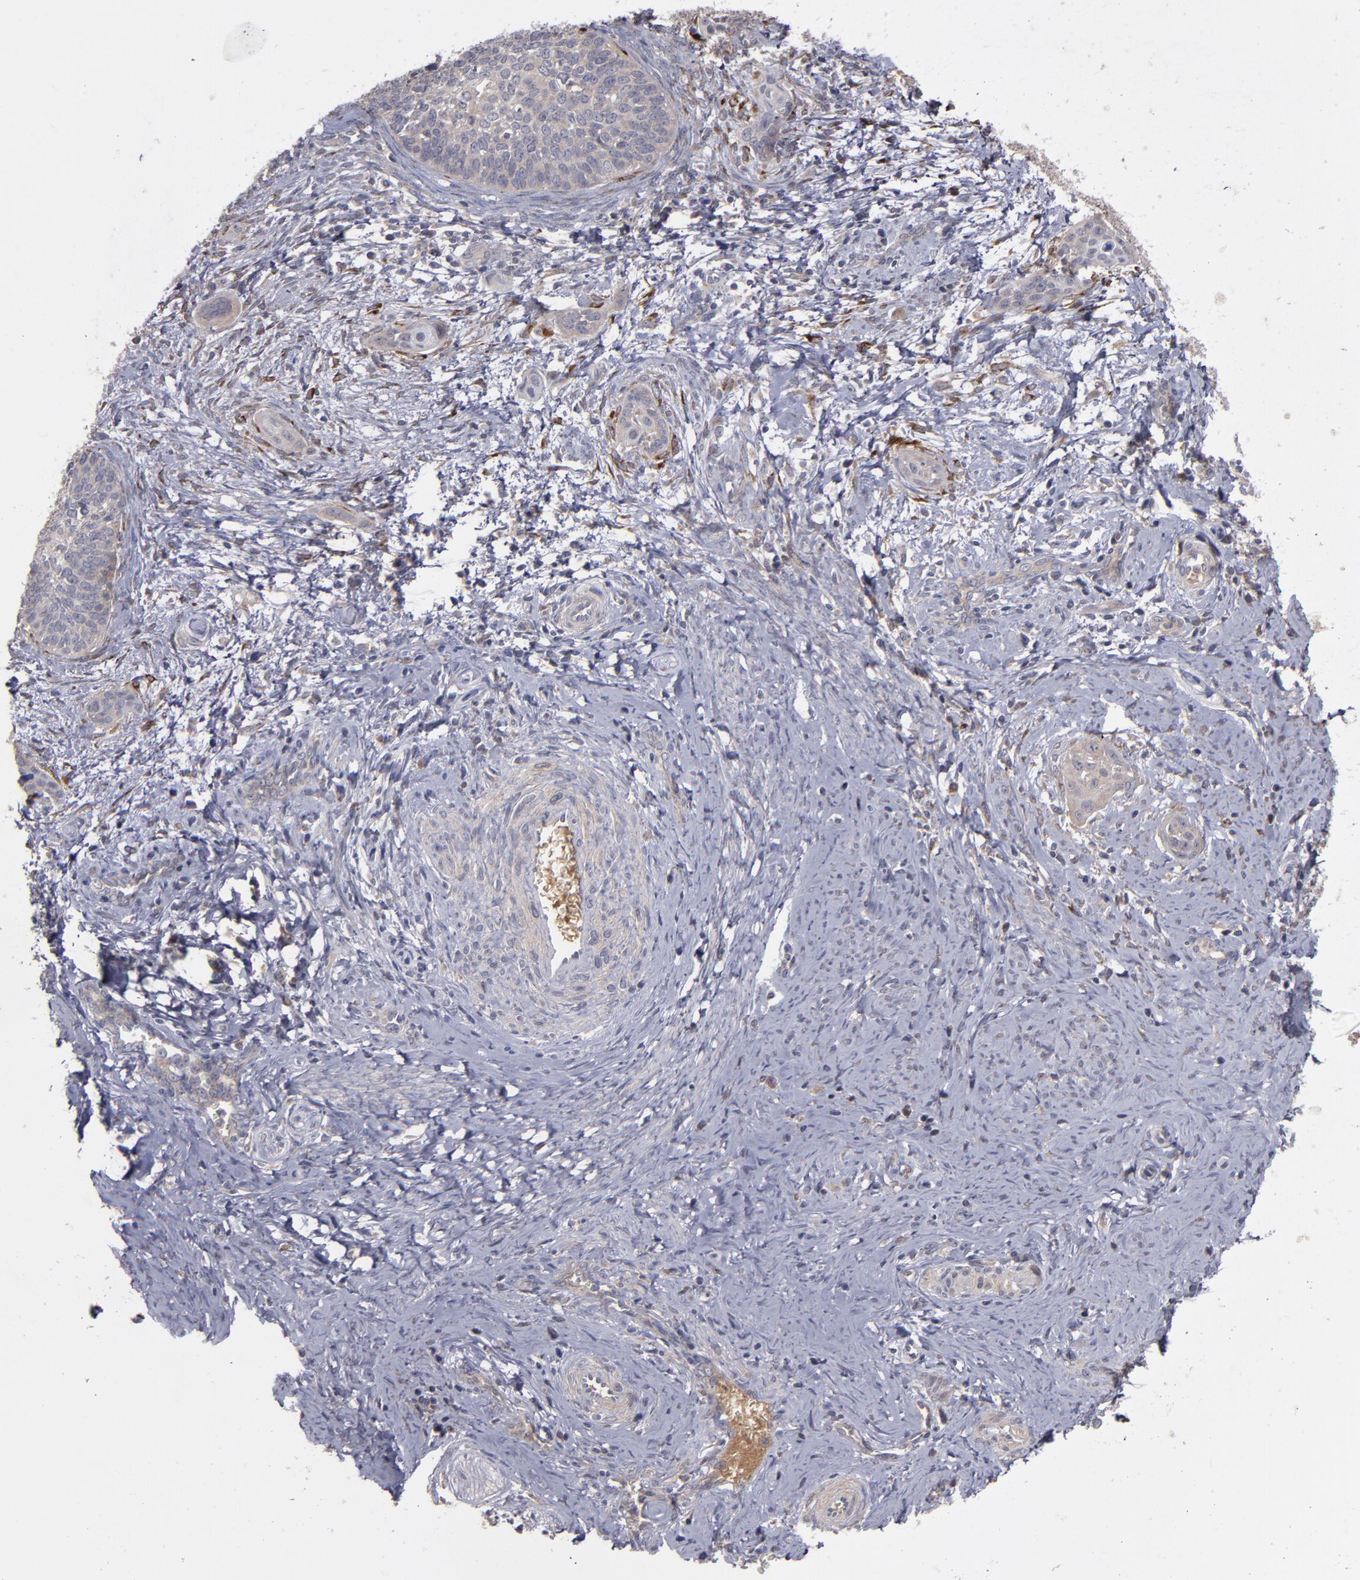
{"staining": {"intensity": "weak", "quantity": "25%-75%", "location": "cytoplasmic/membranous"}, "tissue": "cervical cancer", "cell_type": "Tumor cells", "image_type": "cancer", "snomed": [{"axis": "morphology", "description": "Squamous cell carcinoma, NOS"}, {"axis": "topography", "description": "Cervix"}], "caption": "Weak cytoplasmic/membranous protein expression is appreciated in approximately 25%-75% of tumor cells in cervical squamous cell carcinoma.", "gene": "MMP11", "patient": {"sex": "female", "age": 33}}